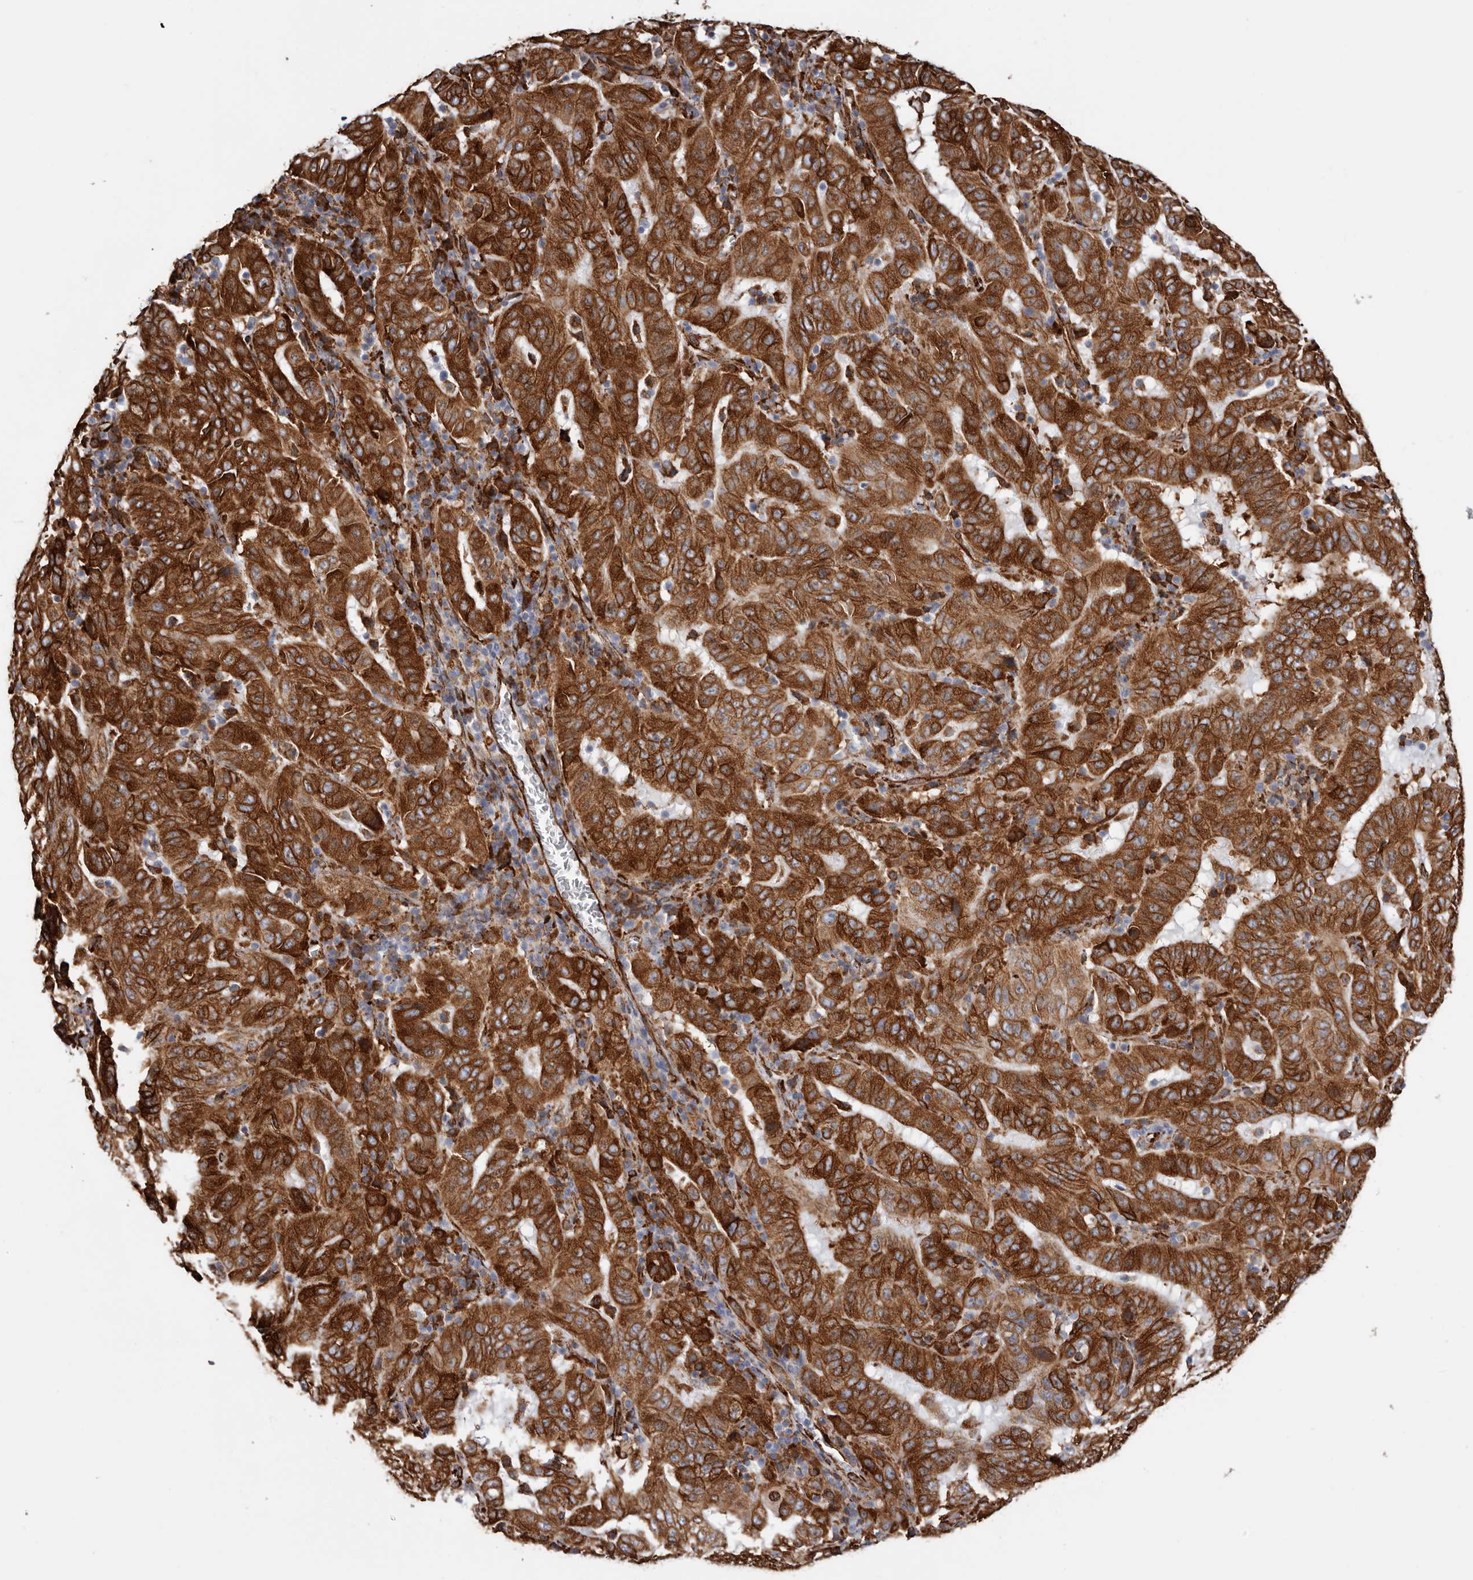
{"staining": {"intensity": "strong", "quantity": ">75%", "location": "cytoplasmic/membranous"}, "tissue": "pancreatic cancer", "cell_type": "Tumor cells", "image_type": "cancer", "snomed": [{"axis": "morphology", "description": "Adenocarcinoma, NOS"}, {"axis": "topography", "description": "Pancreas"}], "caption": "The image reveals a brown stain indicating the presence of a protein in the cytoplasmic/membranous of tumor cells in pancreatic adenocarcinoma.", "gene": "SEMA3E", "patient": {"sex": "male", "age": 63}}